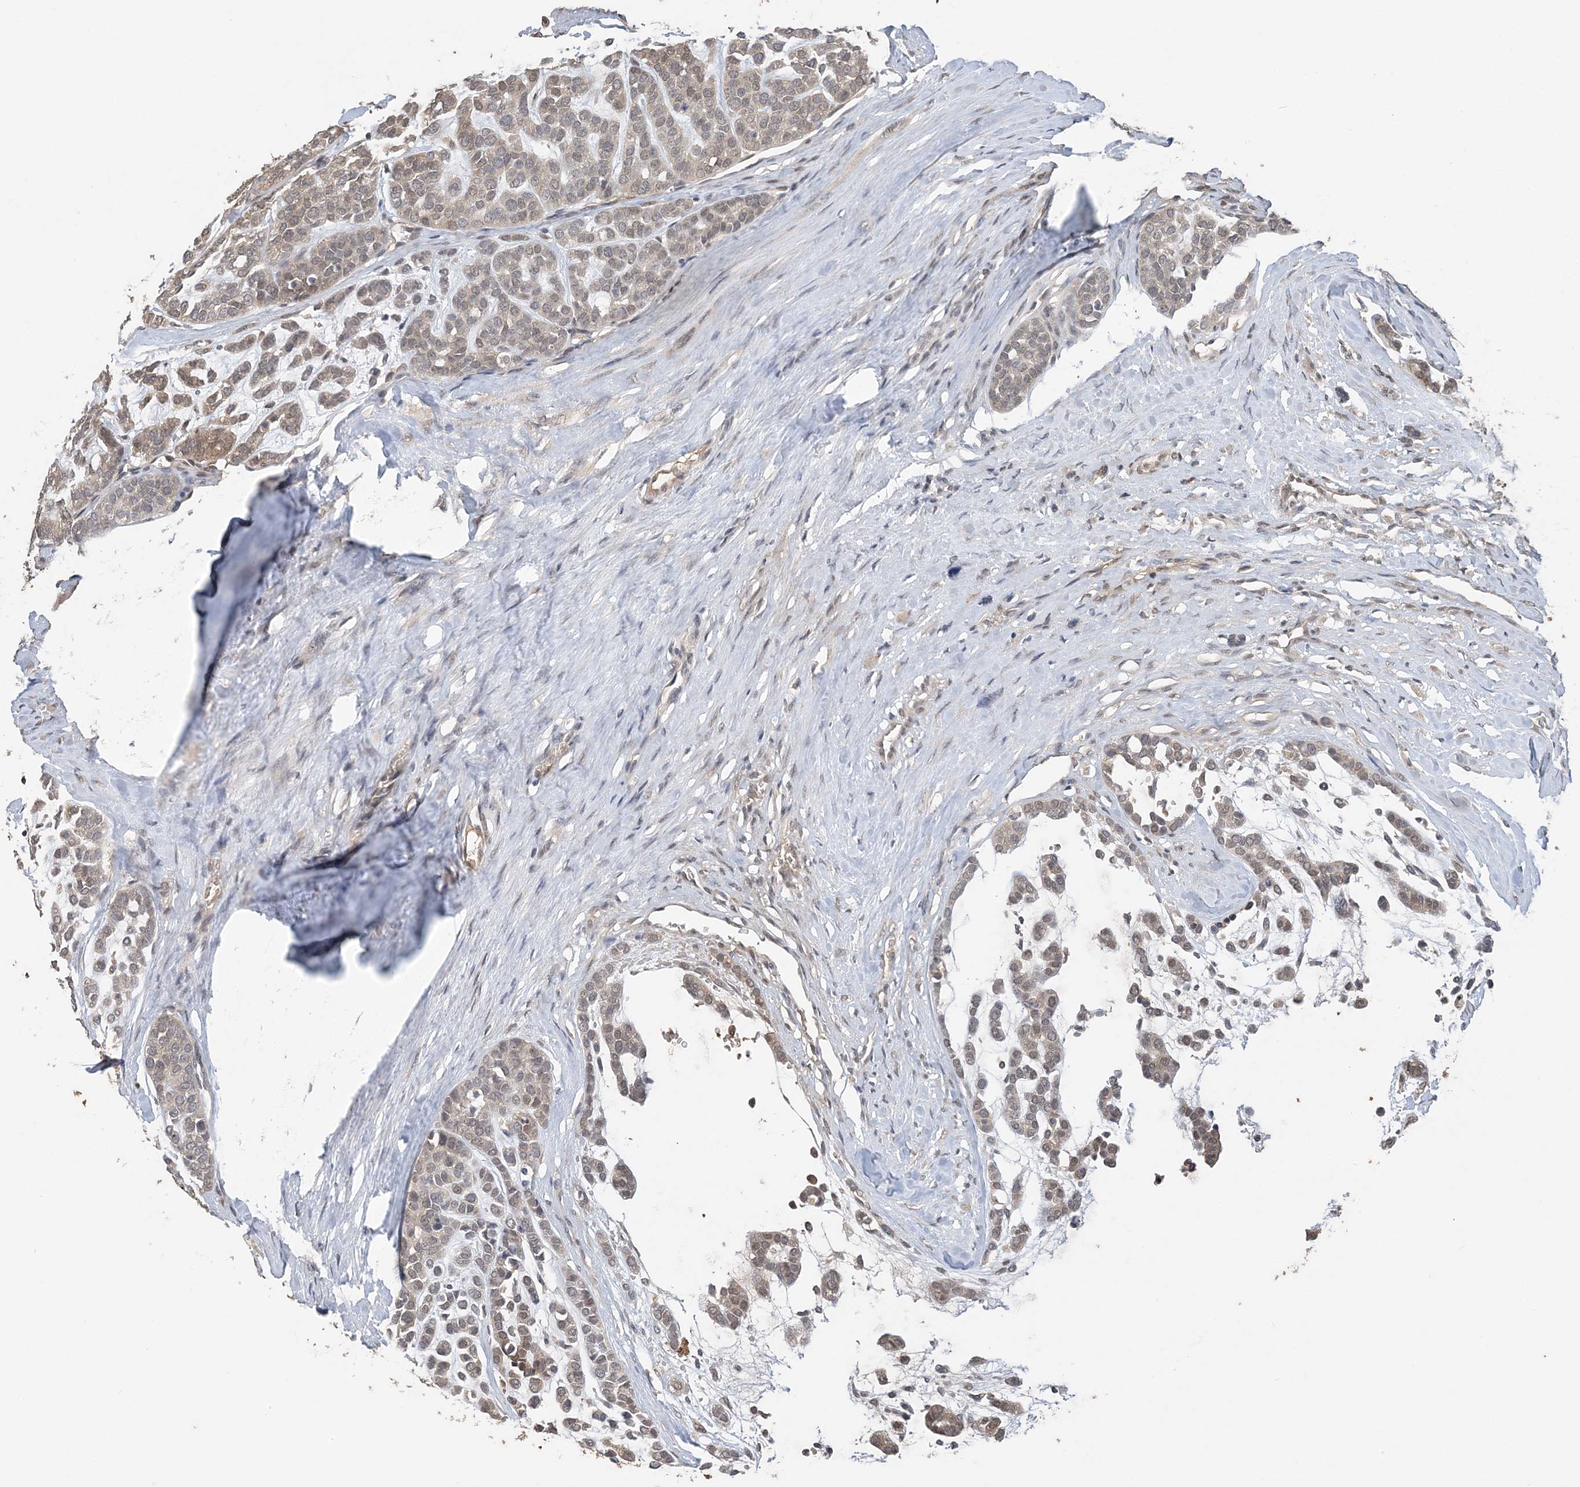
{"staining": {"intensity": "weak", "quantity": "25%-75%", "location": "cytoplasmic/membranous,nuclear"}, "tissue": "head and neck cancer", "cell_type": "Tumor cells", "image_type": "cancer", "snomed": [{"axis": "morphology", "description": "Adenocarcinoma, NOS"}, {"axis": "morphology", "description": "Adenoma, NOS"}, {"axis": "topography", "description": "Head-Neck"}], "caption": "Tumor cells reveal low levels of weak cytoplasmic/membranous and nuclear positivity in about 25%-75% of cells in human head and neck cancer. Nuclei are stained in blue.", "gene": "ZBTB7A", "patient": {"sex": "female", "age": 55}}